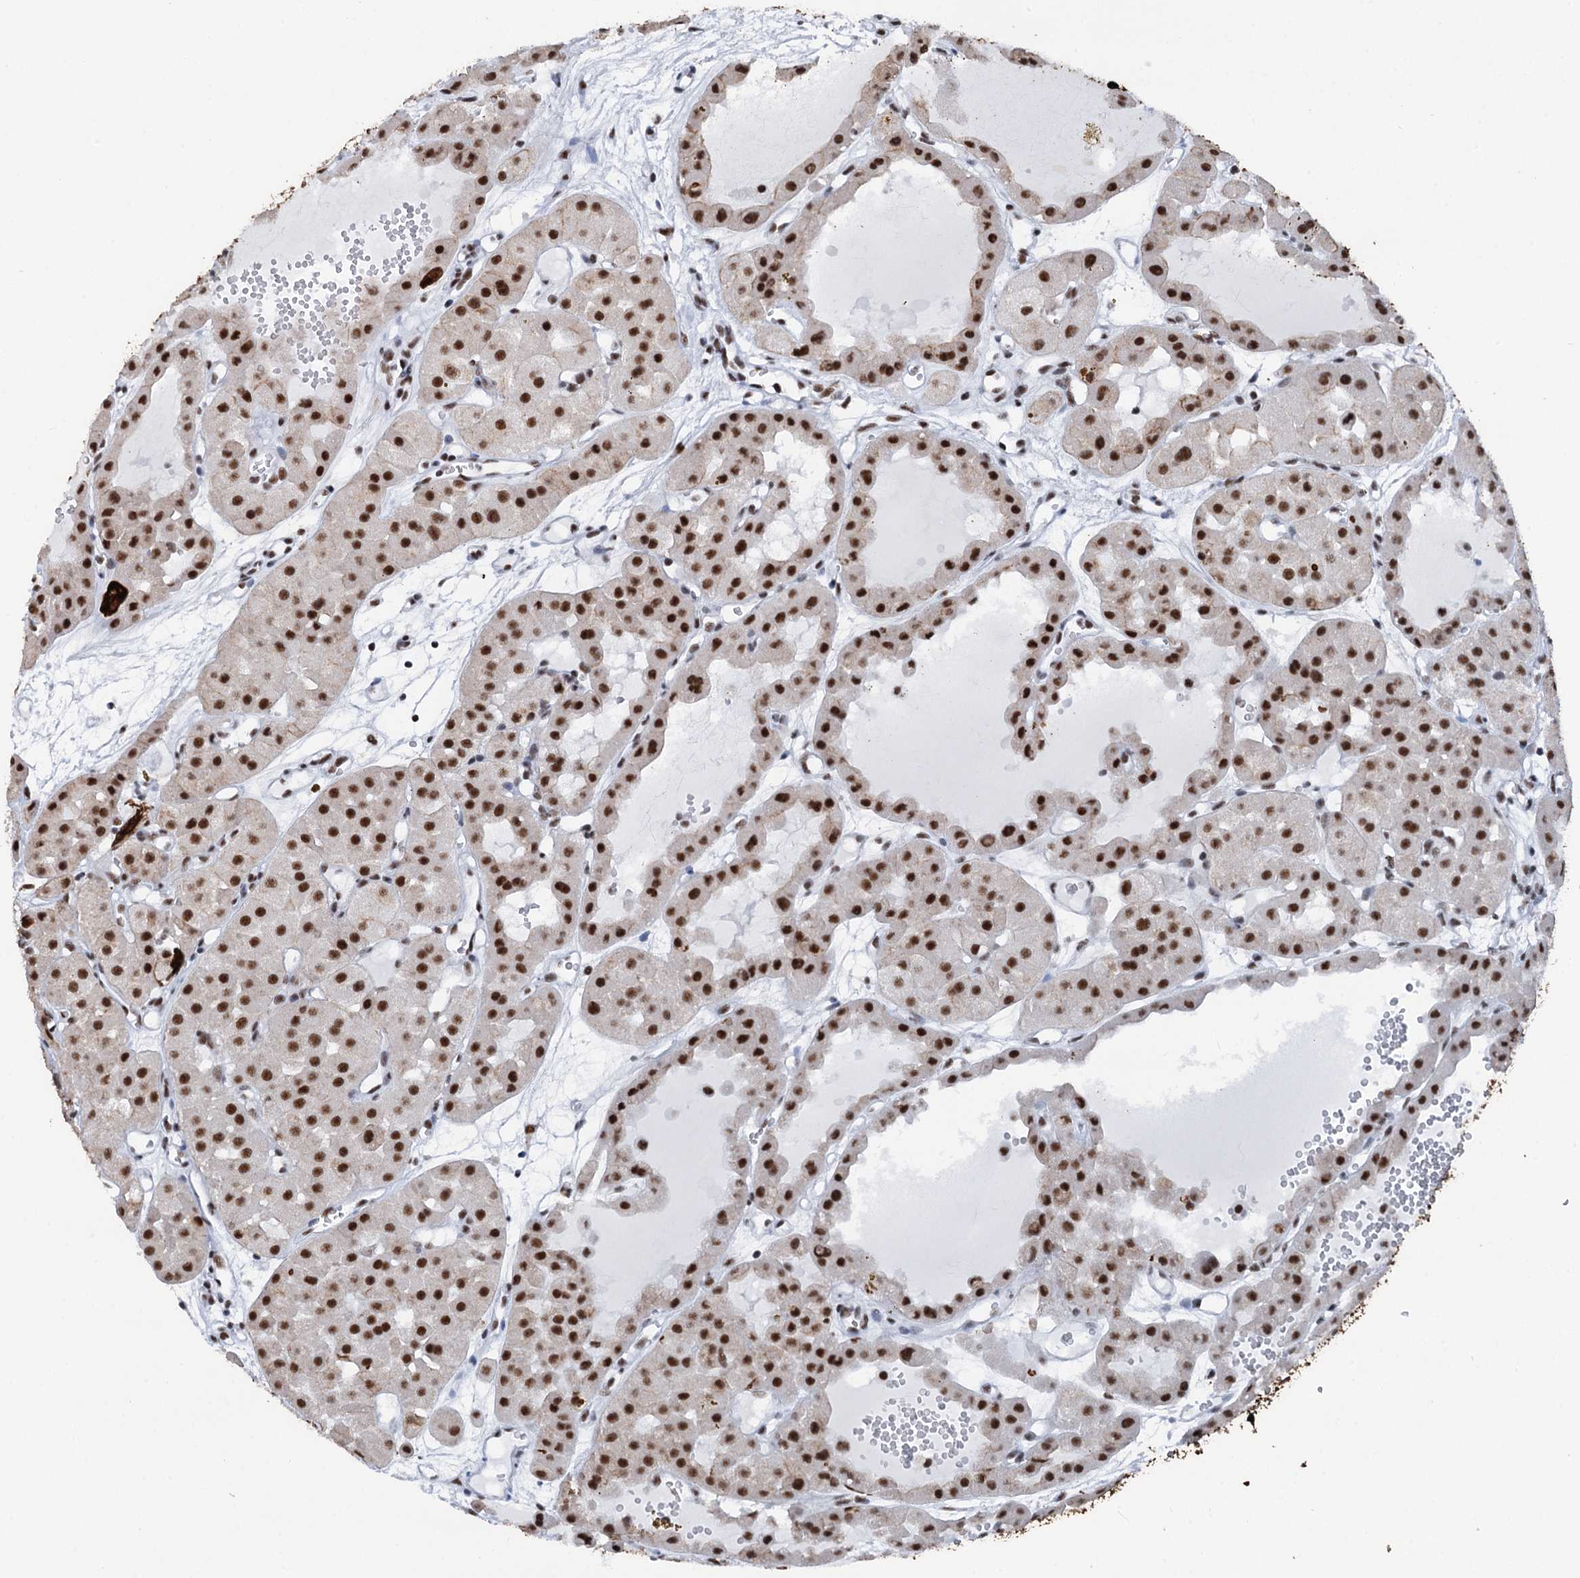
{"staining": {"intensity": "strong", "quantity": ">75%", "location": "nuclear"}, "tissue": "renal cancer", "cell_type": "Tumor cells", "image_type": "cancer", "snomed": [{"axis": "morphology", "description": "Carcinoma, NOS"}, {"axis": "topography", "description": "Kidney"}], "caption": "An immunohistochemistry photomicrograph of neoplastic tissue is shown. Protein staining in brown labels strong nuclear positivity in renal cancer (carcinoma) within tumor cells.", "gene": "DDX23", "patient": {"sex": "female", "age": 75}}